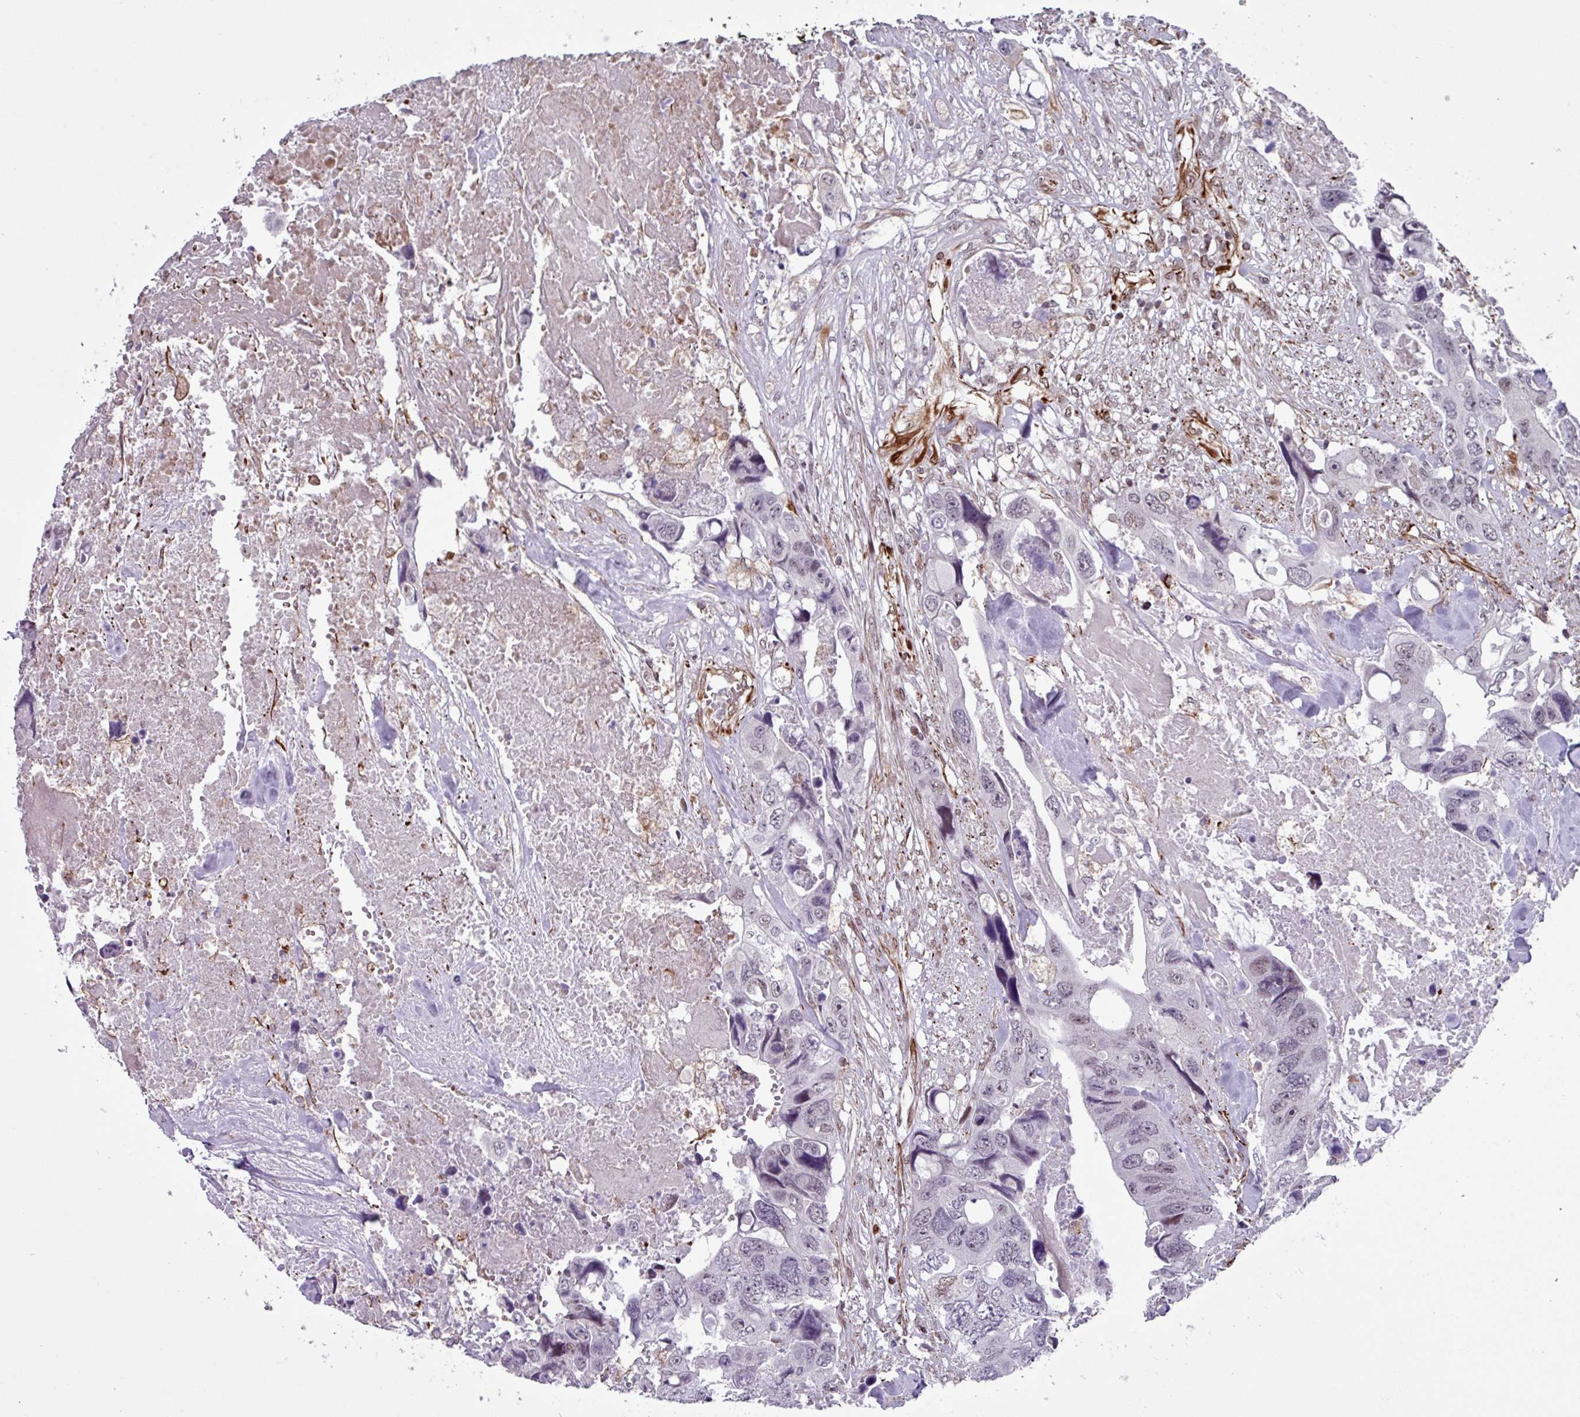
{"staining": {"intensity": "negative", "quantity": "none", "location": "none"}, "tissue": "colorectal cancer", "cell_type": "Tumor cells", "image_type": "cancer", "snomed": [{"axis": "morphology", "description": "Adenocarcinoma, NOS"}, {"axis": "topography", "description": "Rectum"}], "caption": "Tumor cells are negative for protein expression in human adenocarcinoma (colorectal).", "gene": "CHD3", "patient": {"sex": "male", "age": 57}}